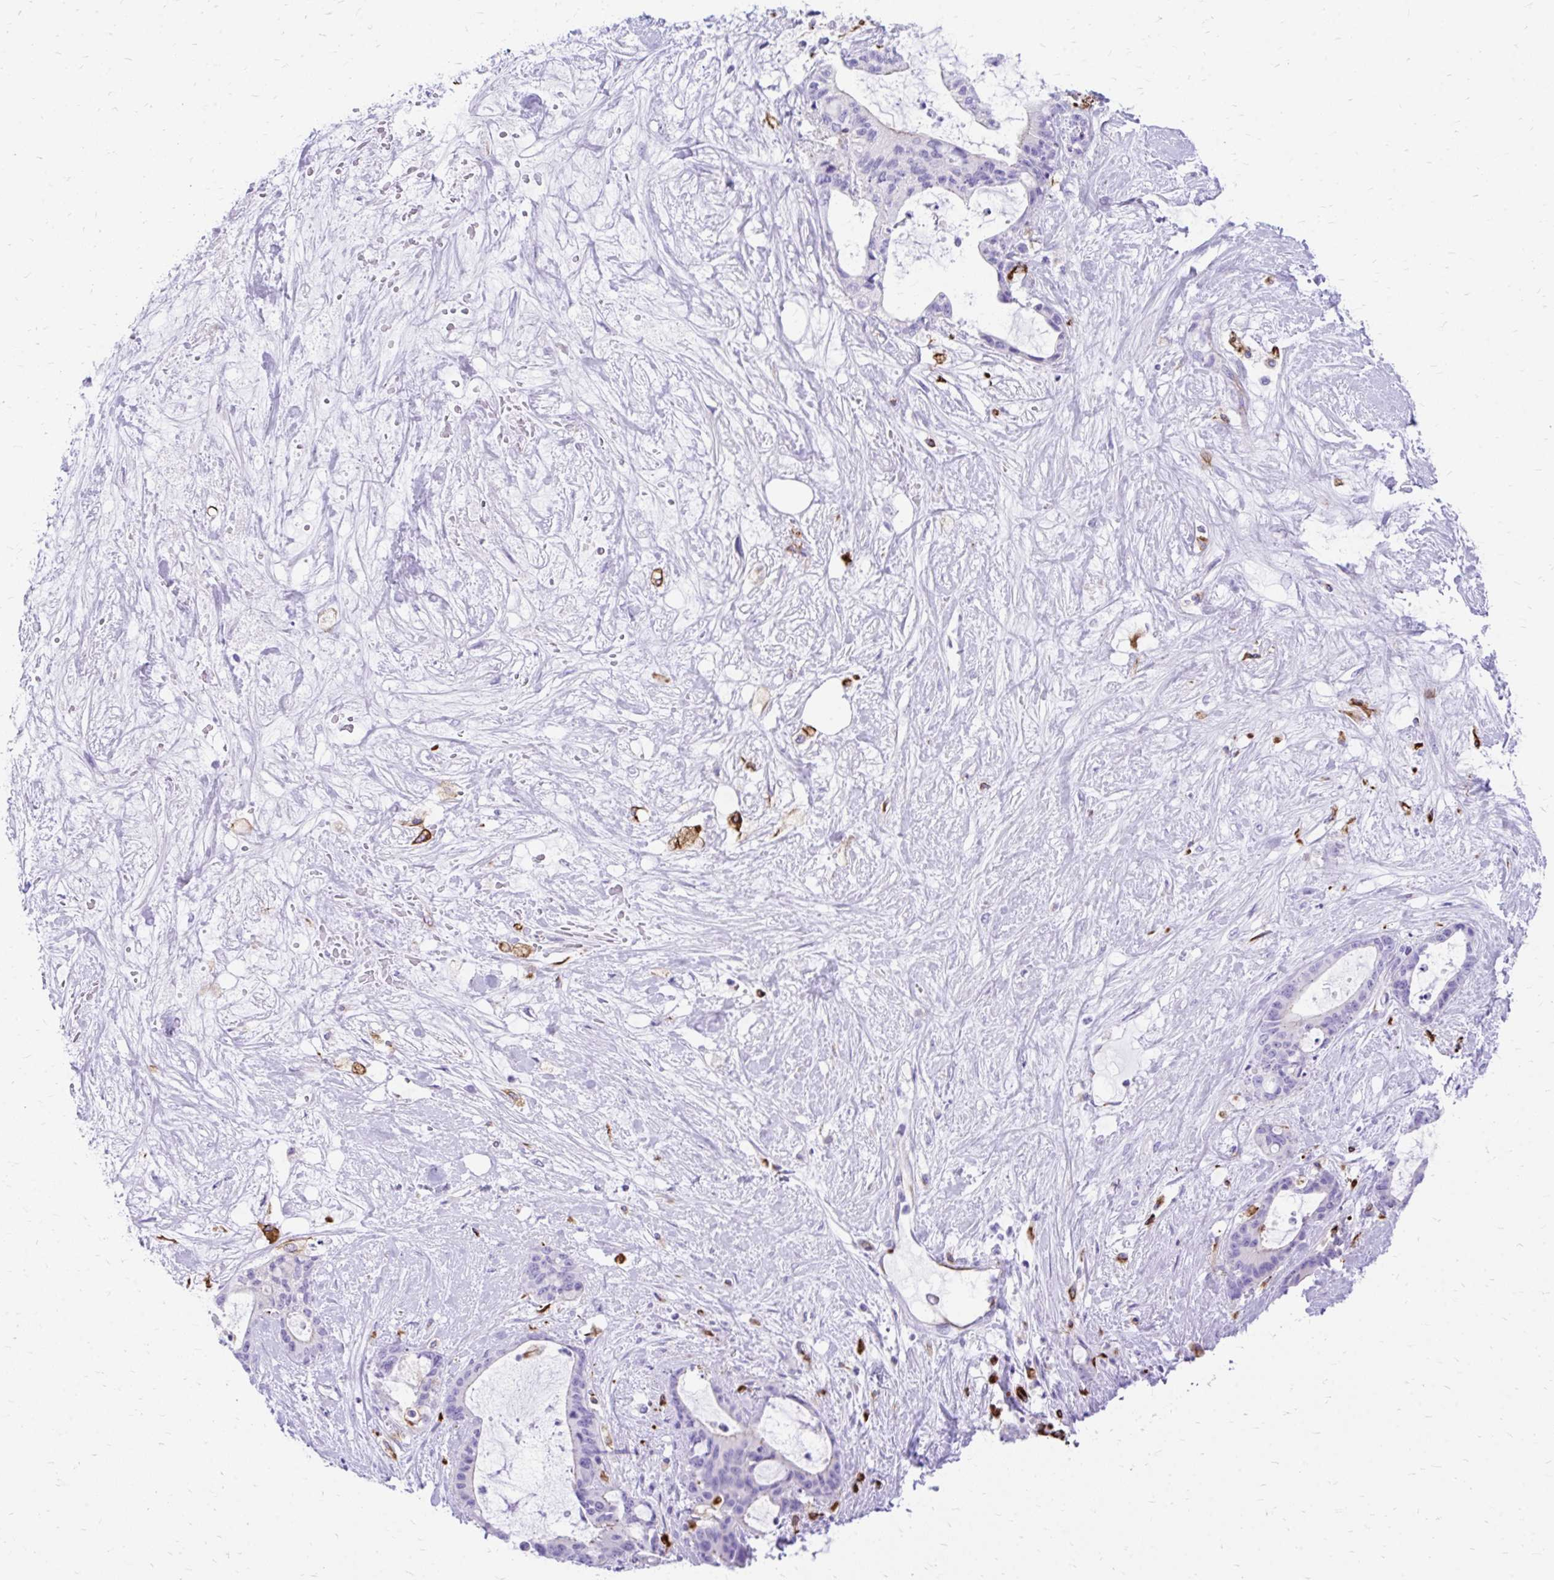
{"staining": {"intensity": "negative", "quantity": "none", "location": "none"}, "tissue": "liver cancer", "cell_type": "Tumor cells", "image_type": "cancer", "snomed": [{"axis": "morphology", "description": "Normal tissue, NOS"}, {"axis": "morphology", "description": "Cholangiocarcinoma"}, {"axis": "topography", "description": "Liver"}, {"axis": "topography", "description": "Peripheral nerve tissue"}], "caption": "DAB (3,3'-diaminobenzidine) immunohistochemical staining of human liver cancer (cholangiocarcinoma) shows no significant expression in tumor cells.", "gene": "ZNF699", "patient": {"sex": "female", "age": 73}}